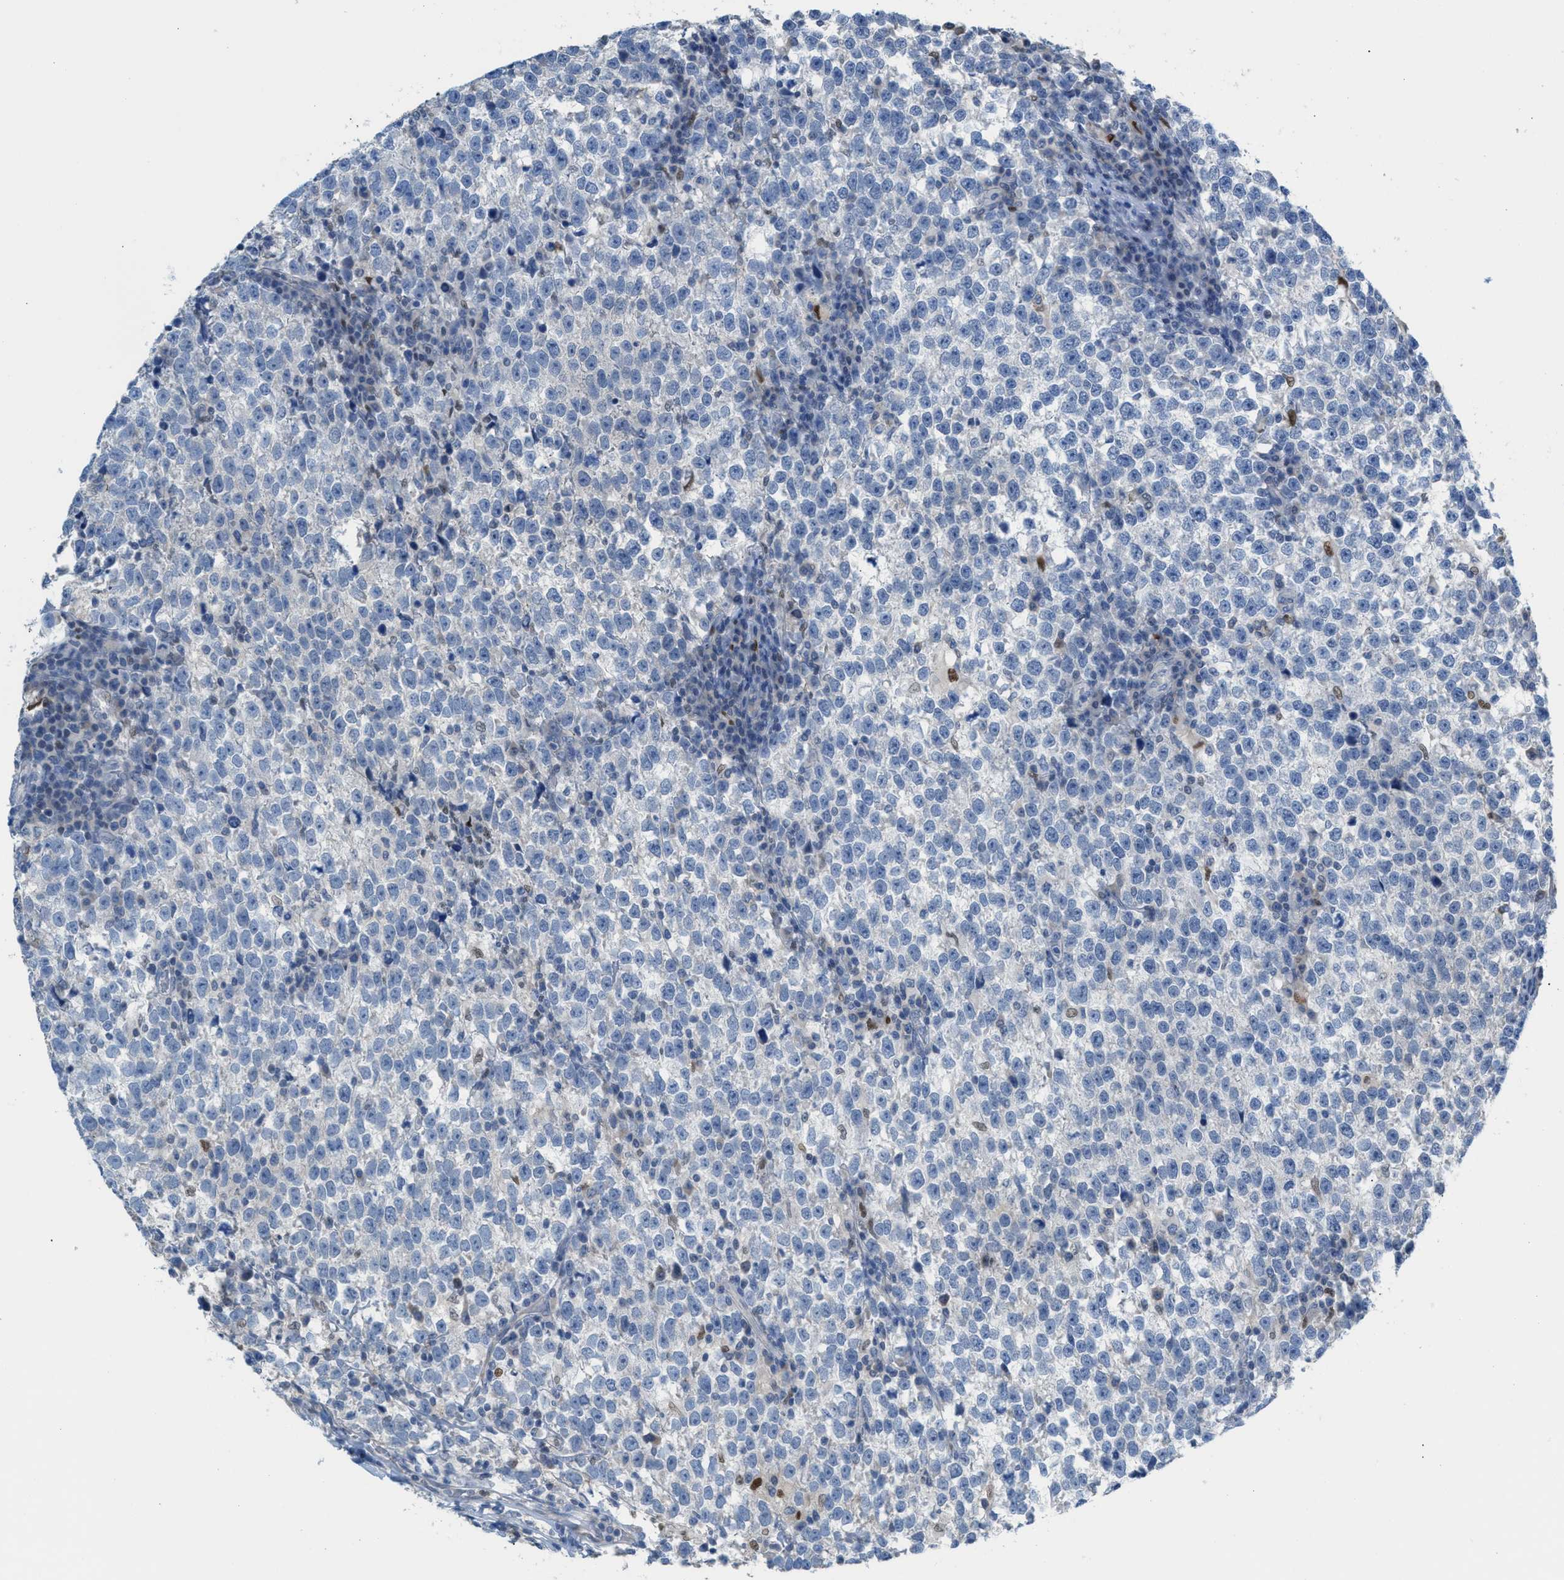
{"staining": {"intensity": "negative", "quantity": "none", "location": "none"}, "tissue": "testis cancer", "cell_type": "Tumor cells", "image_type": "cancer", "snomed": [{"axis": "morphology", "description": "Normal tissue, NOS"}, {"axis": "morphology", "description": "Seminoma, NOS"}, {"axis": "topography", "description": "Testis"}], "caption": "Immunohistochemistry histopathology image of seminoma (testis) stained for a protein (brown), which reveals no staining in tumor cells. (DAB immunohistochemistry with hematoxylin counter stain).", "gene": "PPM1D", "patient": {"sex": "male", "age": 43}}